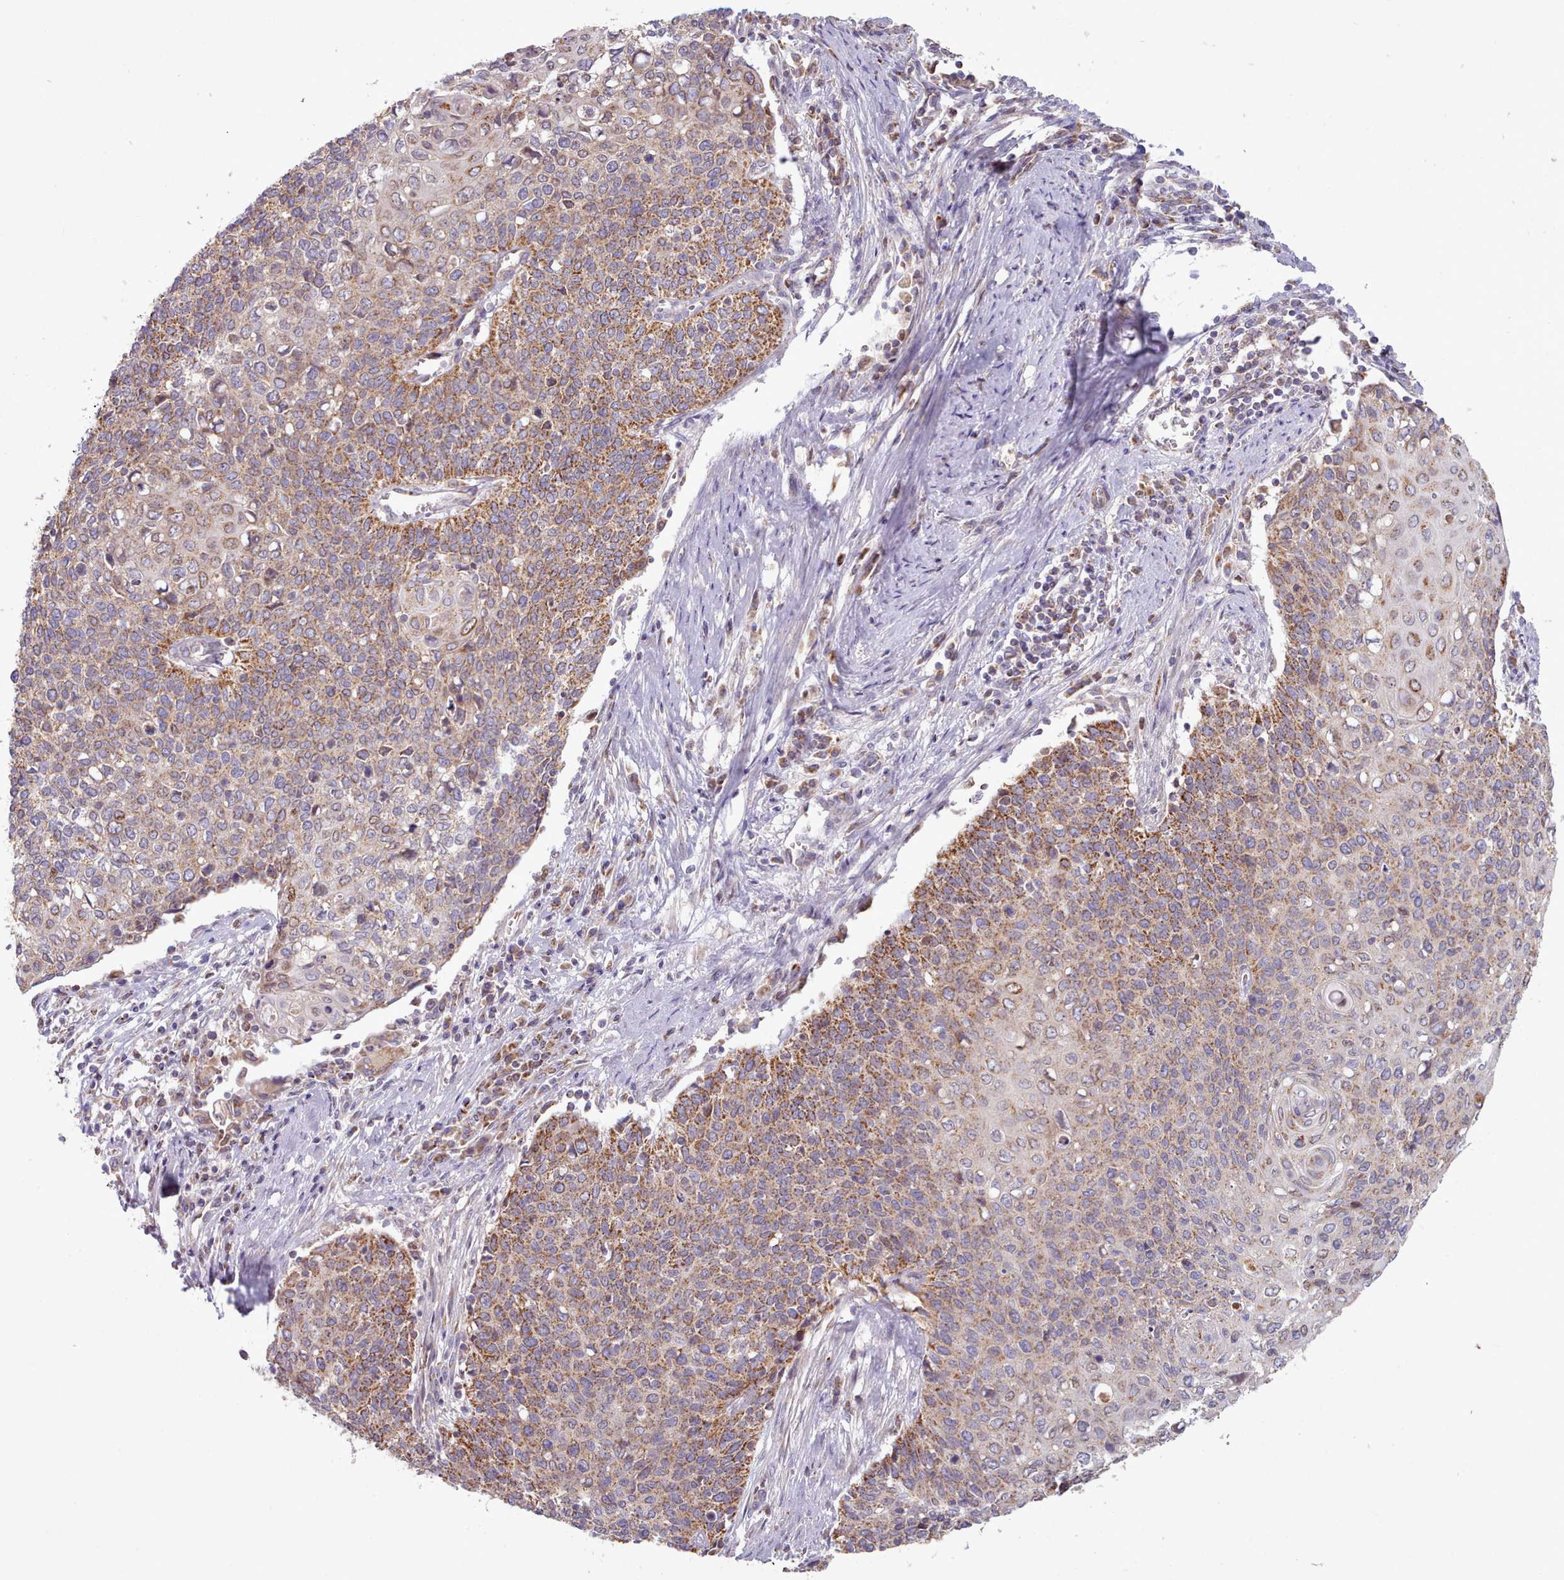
{"staining": {"intensity": "moderate", "quantity": ">75%", "location": "cytoplasmic/membranous"}, "tissue": "cervical cancer", "cell_type": "Tumor cells", "image_type": "cancer", "snomed": [{"axis": "morphology", "description": "Squamous cell carcinoma, NOS"}, {"axis": "topography", "description": "Cervix"}], "caption": "Cervical cancer (squamous cell carcinoma) stained with a brown dye displays moderate cytoplasmic/membranous positive staining in approximately >75% of tumor cells.", "gene": "HSDL2", "patient": {"sex": "female", "age": 39}}